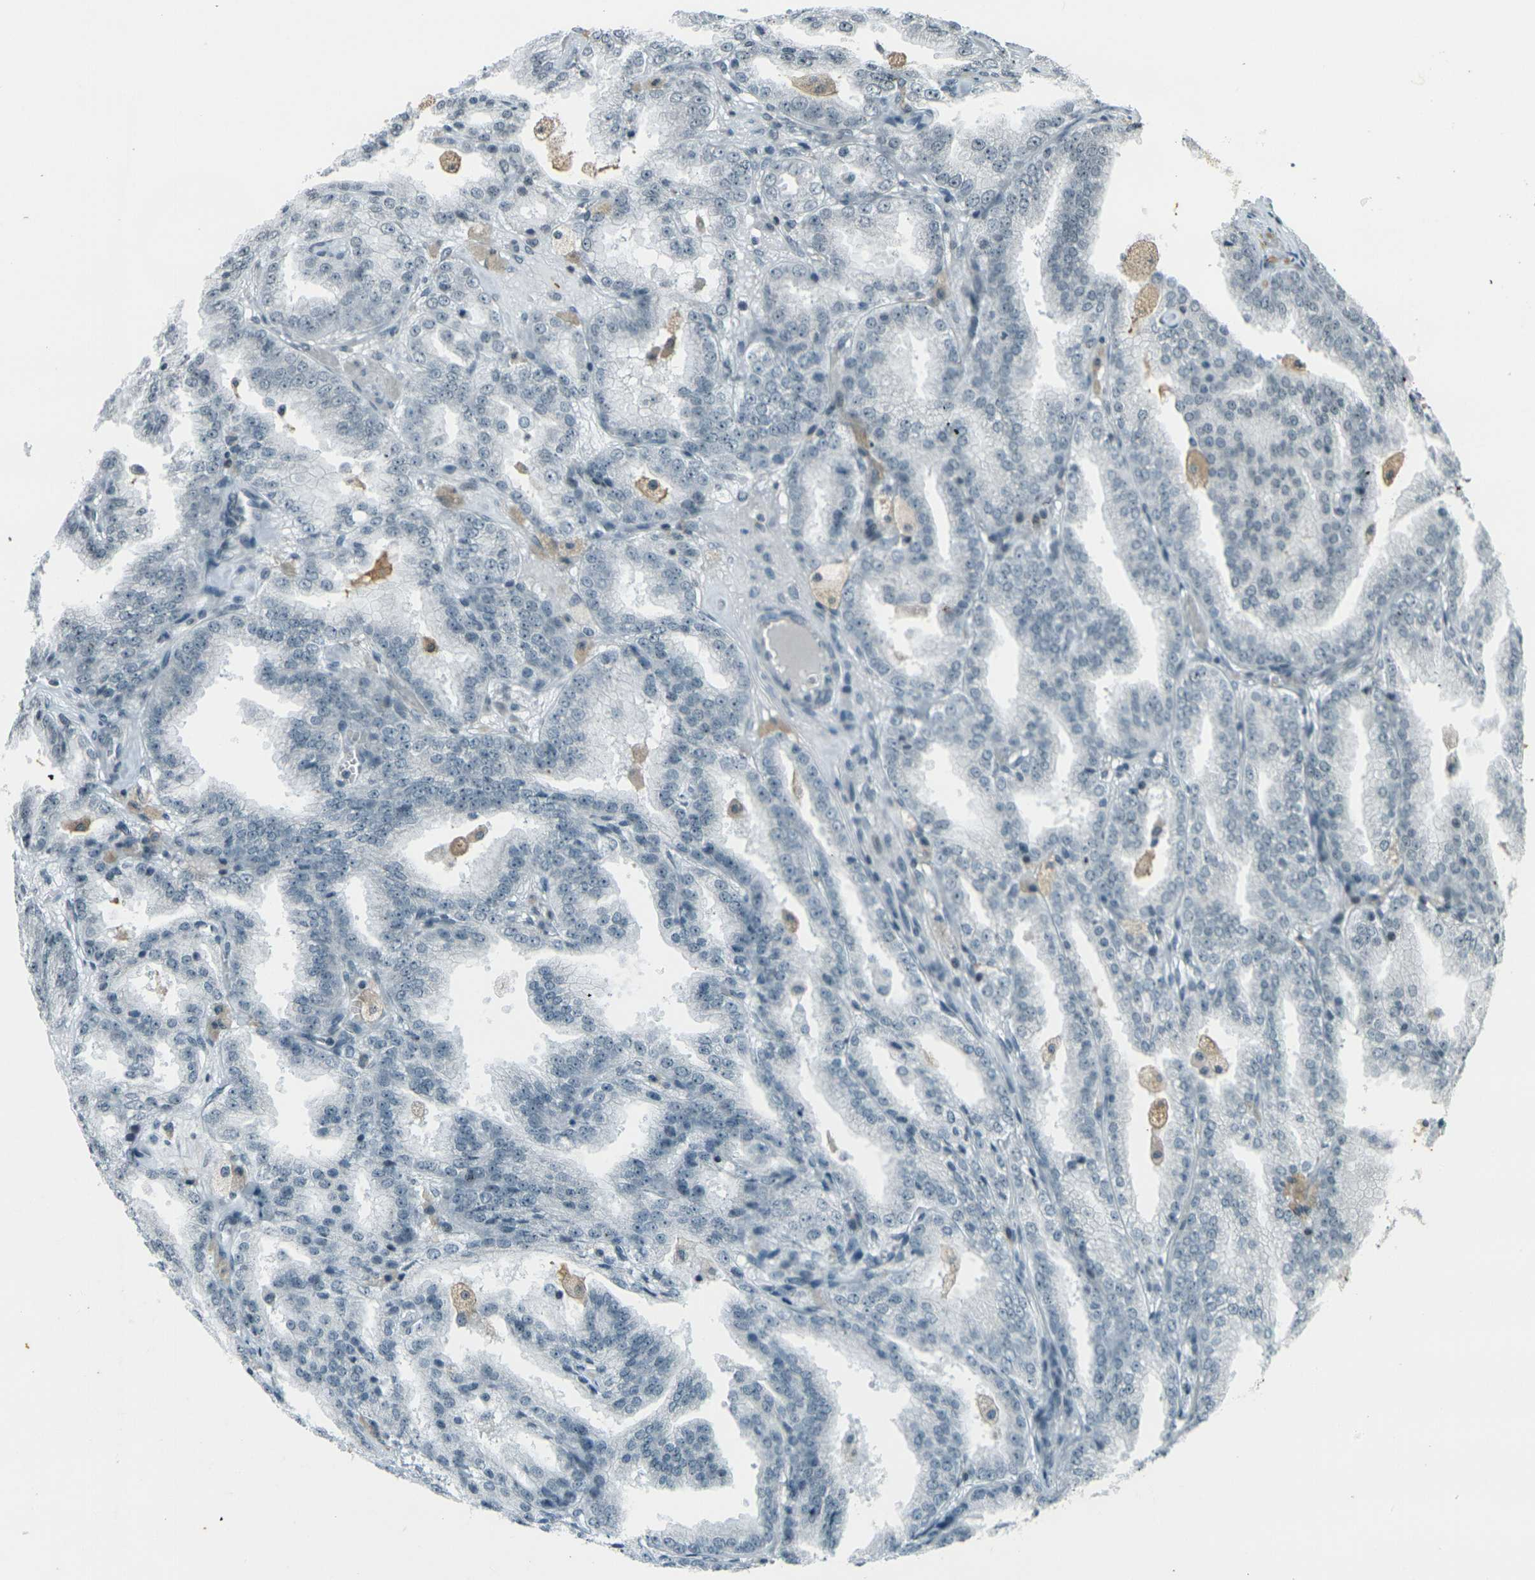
{"staining": {"intensity": "negative", "quantity": "none", "location": "none"}, "tissue": "prostate cancer", "cell_type": "Tumor cells", "image_type": "cancer", "snomed": [{"axis": "morphology", "description": "Adenocarcinoma, High grade"}, {"axis": "topography", "description": "Prostate"}], "caption": "The immunohistochemistry (IHC) image has no significant expression in tumor cells of prostate cancer tissue.", "gene": "PRPF8", "patient": {"sex": "male", "age": 61}}